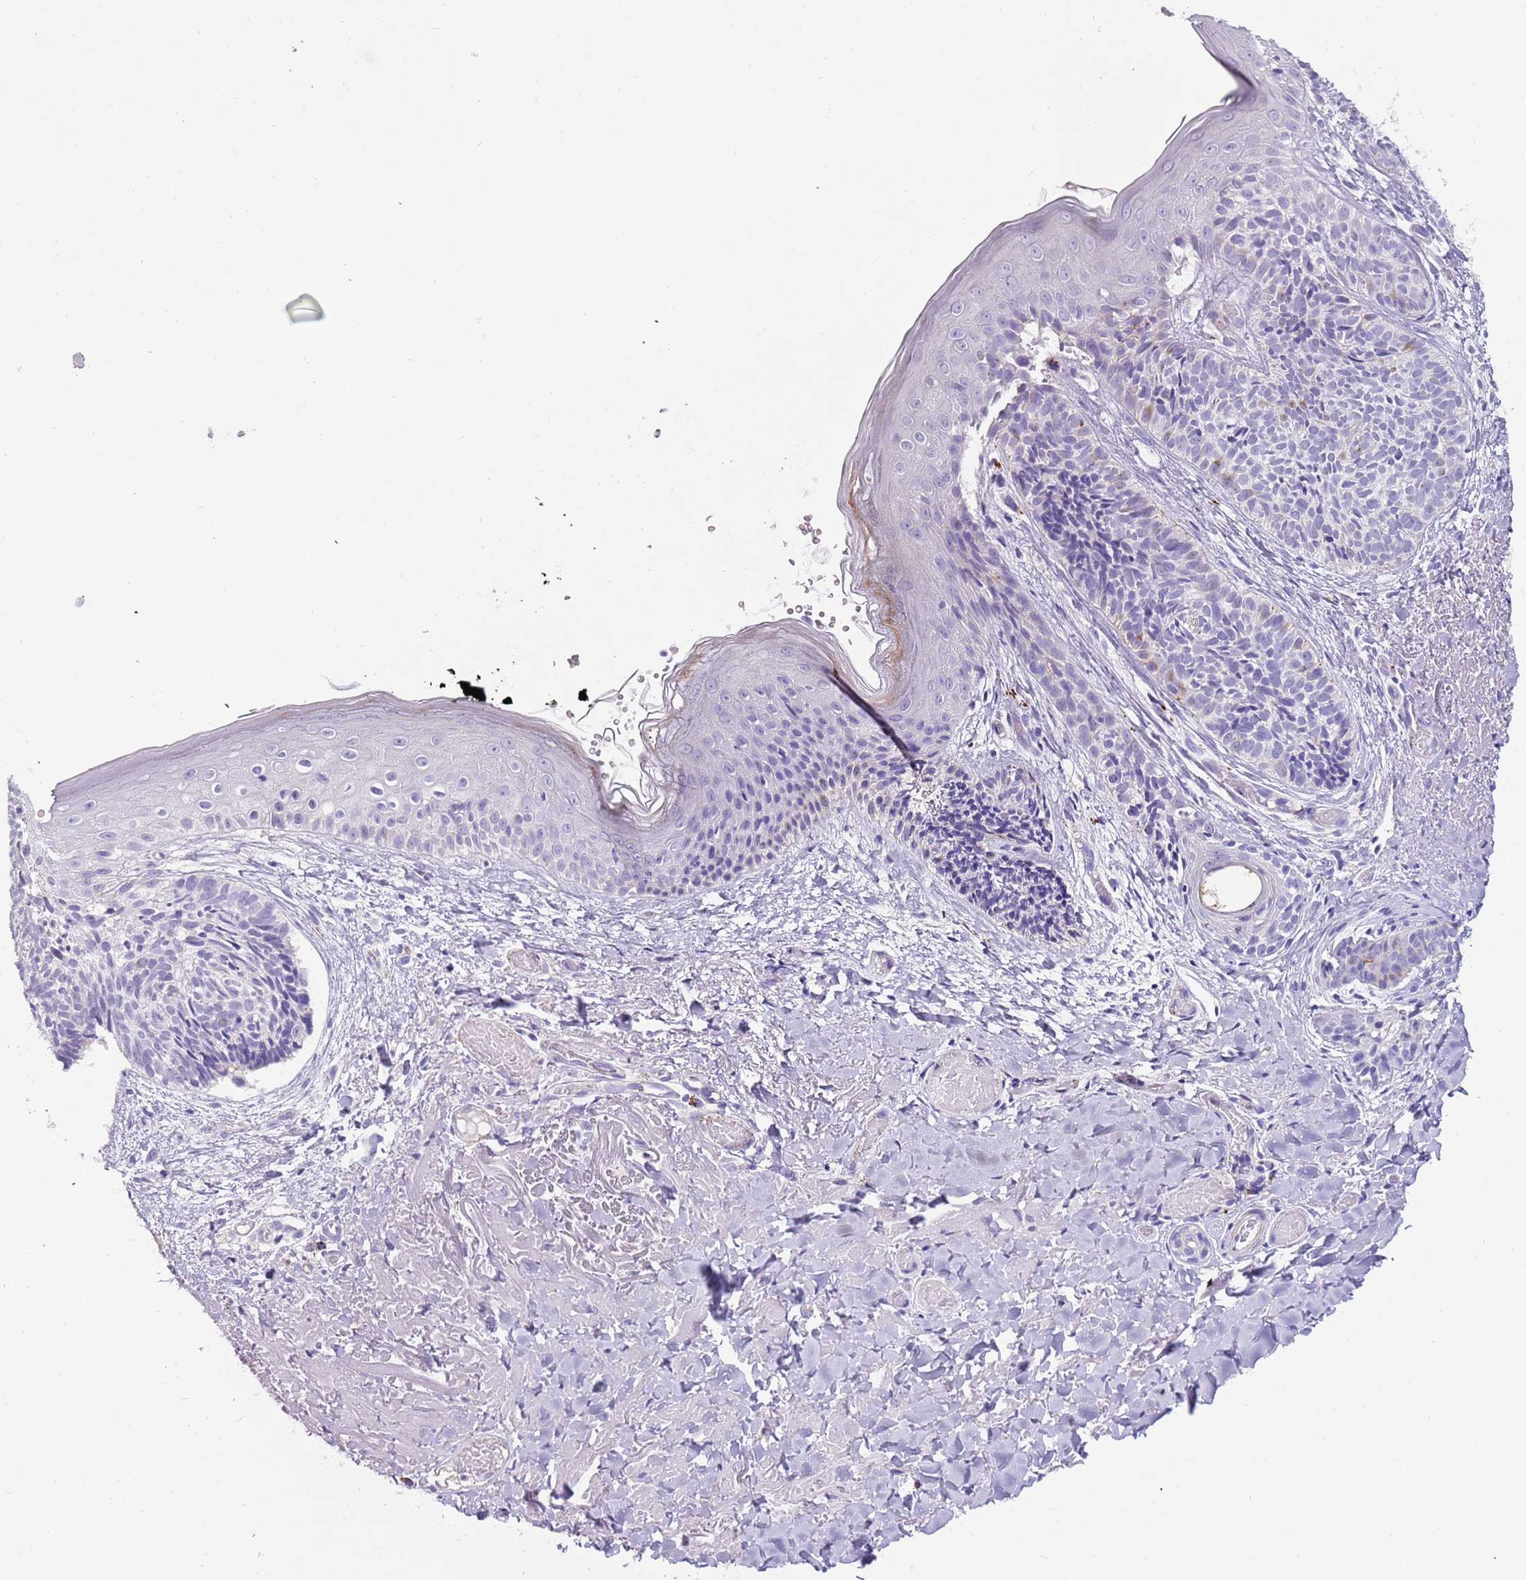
{"staining": {"intensity": "negative", "quantity": "none", "location": "none"}, "tissue": "skin cancer", "cell_type": "Tumor cells", "image_type": "cancer", "snomed": [{"axis": "morphology", "description": "Basal cell carcinoma"}, {"axis": "topography", "description": "Skin"}], "caption": "Photomicrograph shows no significant protein staining in tumor cells of skin cancer (basal cell carcinoma).", "gene": "LRRN3", "patient": {"sex": "male", "age": 84}}